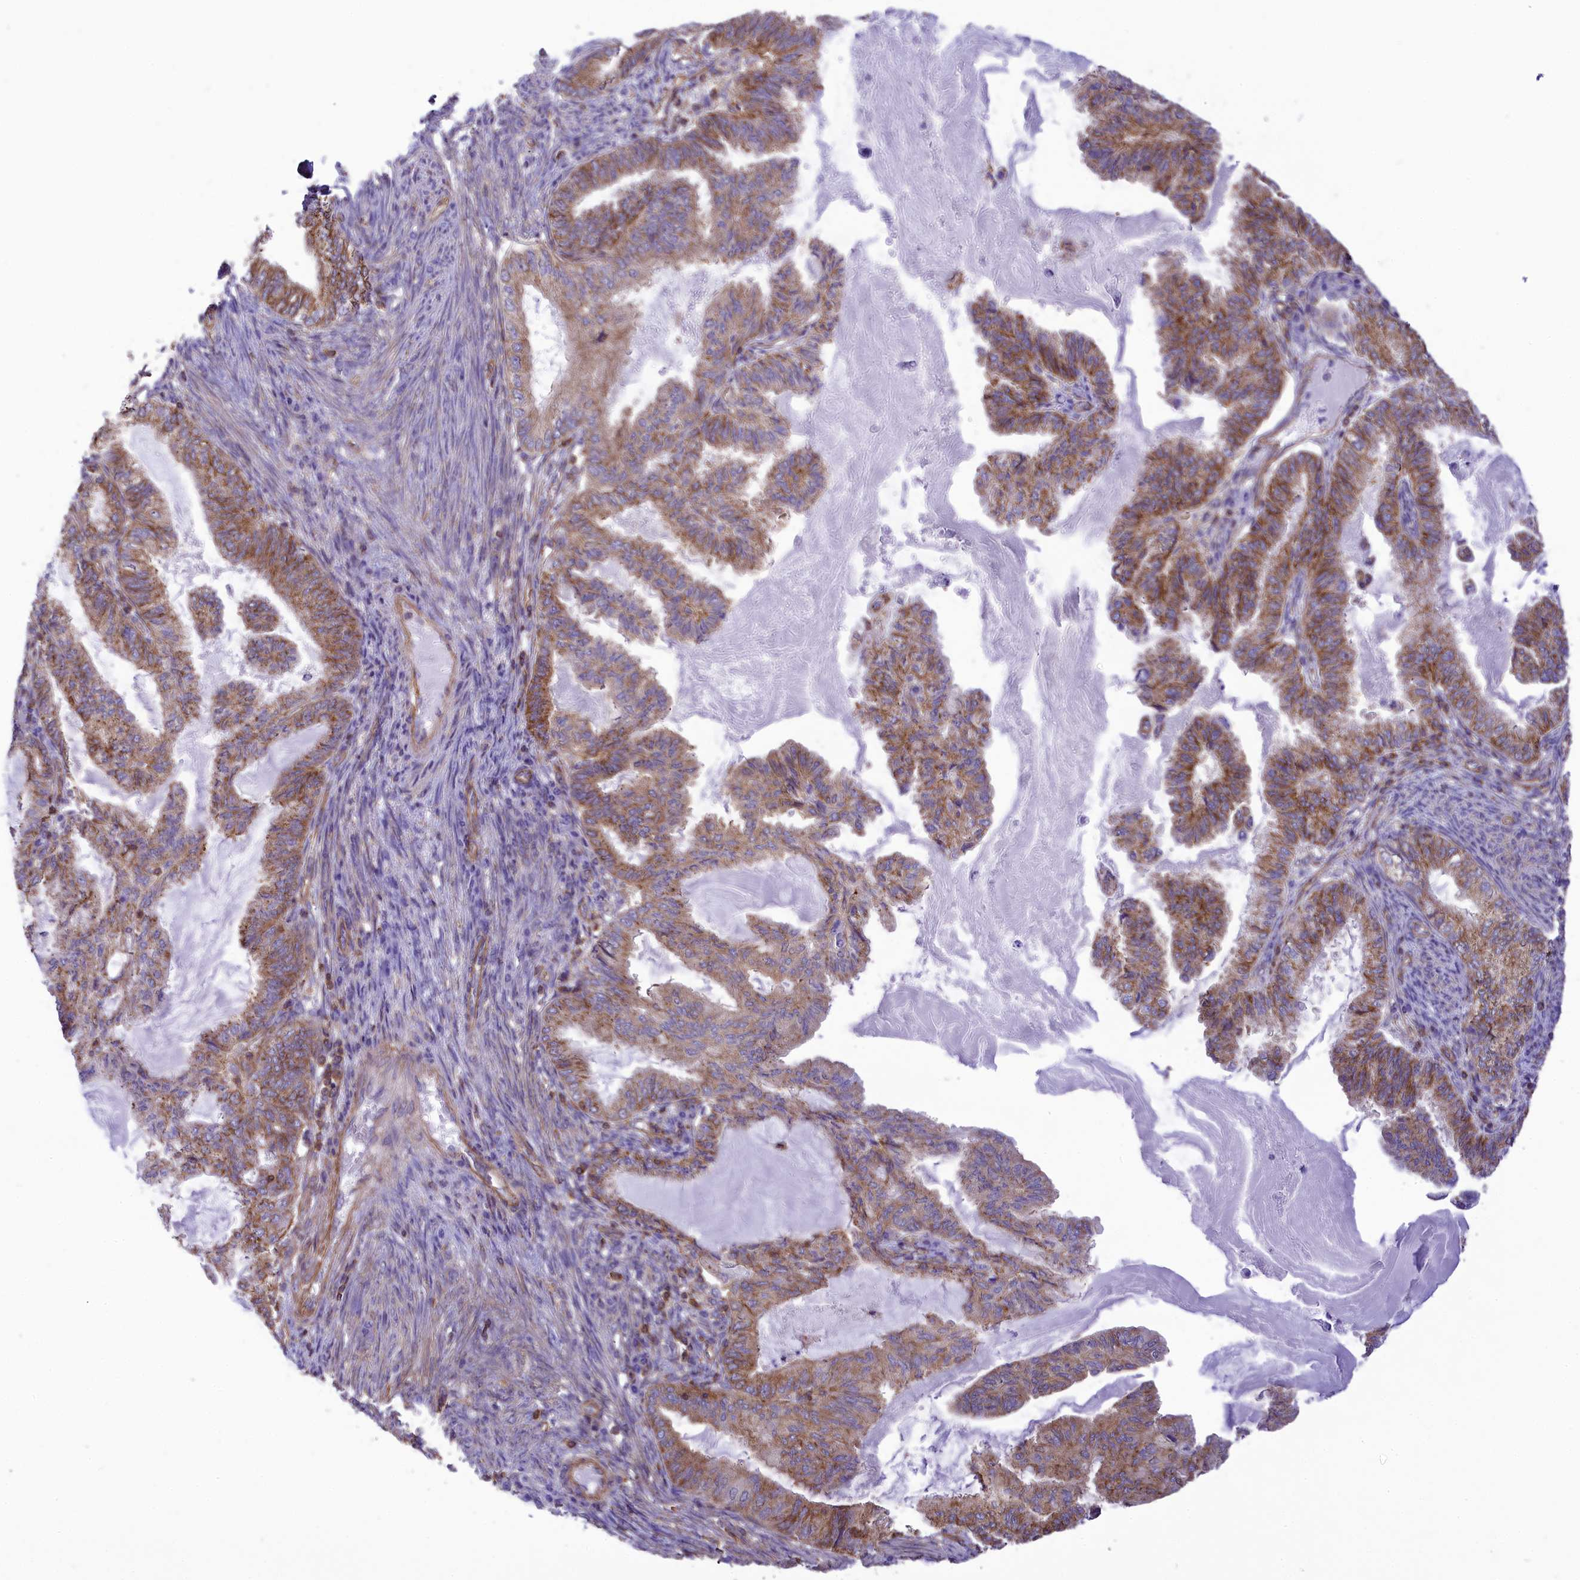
{"staining": {"intensity": "moderate", "quantity": ">75%", "location": "cytoplasmic/membranous"}, "tissue": "endometrial cancer", "cell_type": "Tumor cells", "image_type": "cancer", "snomed": [{"axis": "morphology", "description": "Adenocarcinoma, NOS"}, {"axis": "topography", "description": "Endometrium"}], "caption": "There is medium levels of moderate cytoplasmic/membranous expression in tumor cells of endometrial cancer, as demonstrated by immunohistochemical staining (brown color).", "gene": "SEPTIN9", "patient": {"sex": "female", "age": 86}}